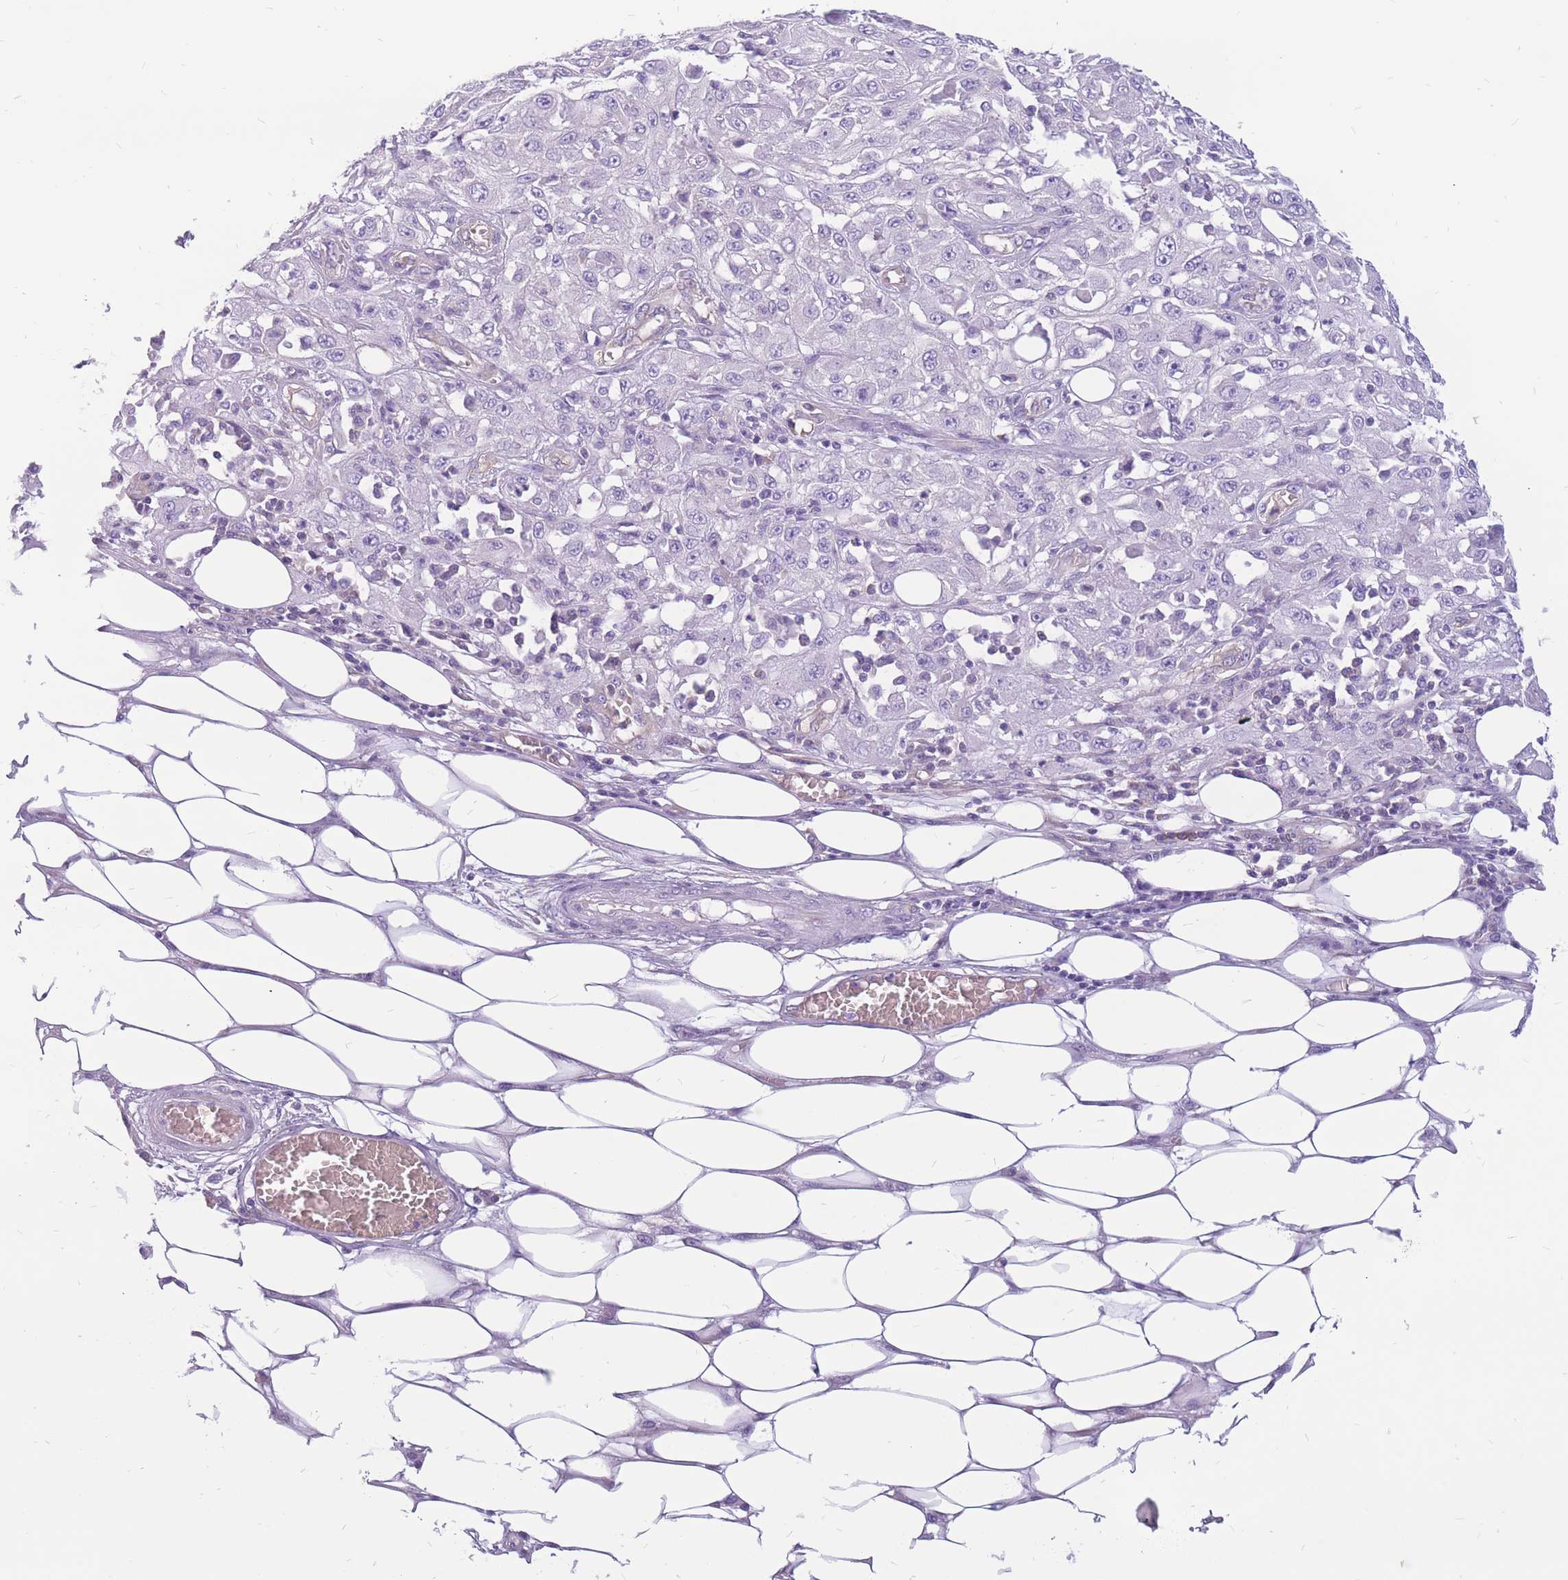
{"staining": {"intensity": "negative", "quantity": "none", "location": "none"}, "tissue": "skin cancer", "cell_type": "Tumor cells", "image_type": "cancer", "snomed": [{"axis": "morphology", "description": "Squamous cell carcinoma, NOS"}, {"axis": "morphology", "description": "Squamous cell carcinoma, metastatic, NOS"}, {"axis": "topography", "description": "Skin"}, {"axis": "topography", "description": "Lymph node"}], "caption": "Human skin metastatic squamous cell carcinoma stained for a protein using immunohistochemistry exhibits no expression in tumor cells.", "gene": "ADD2", "patient": {"sex": "male", "age": 75}}